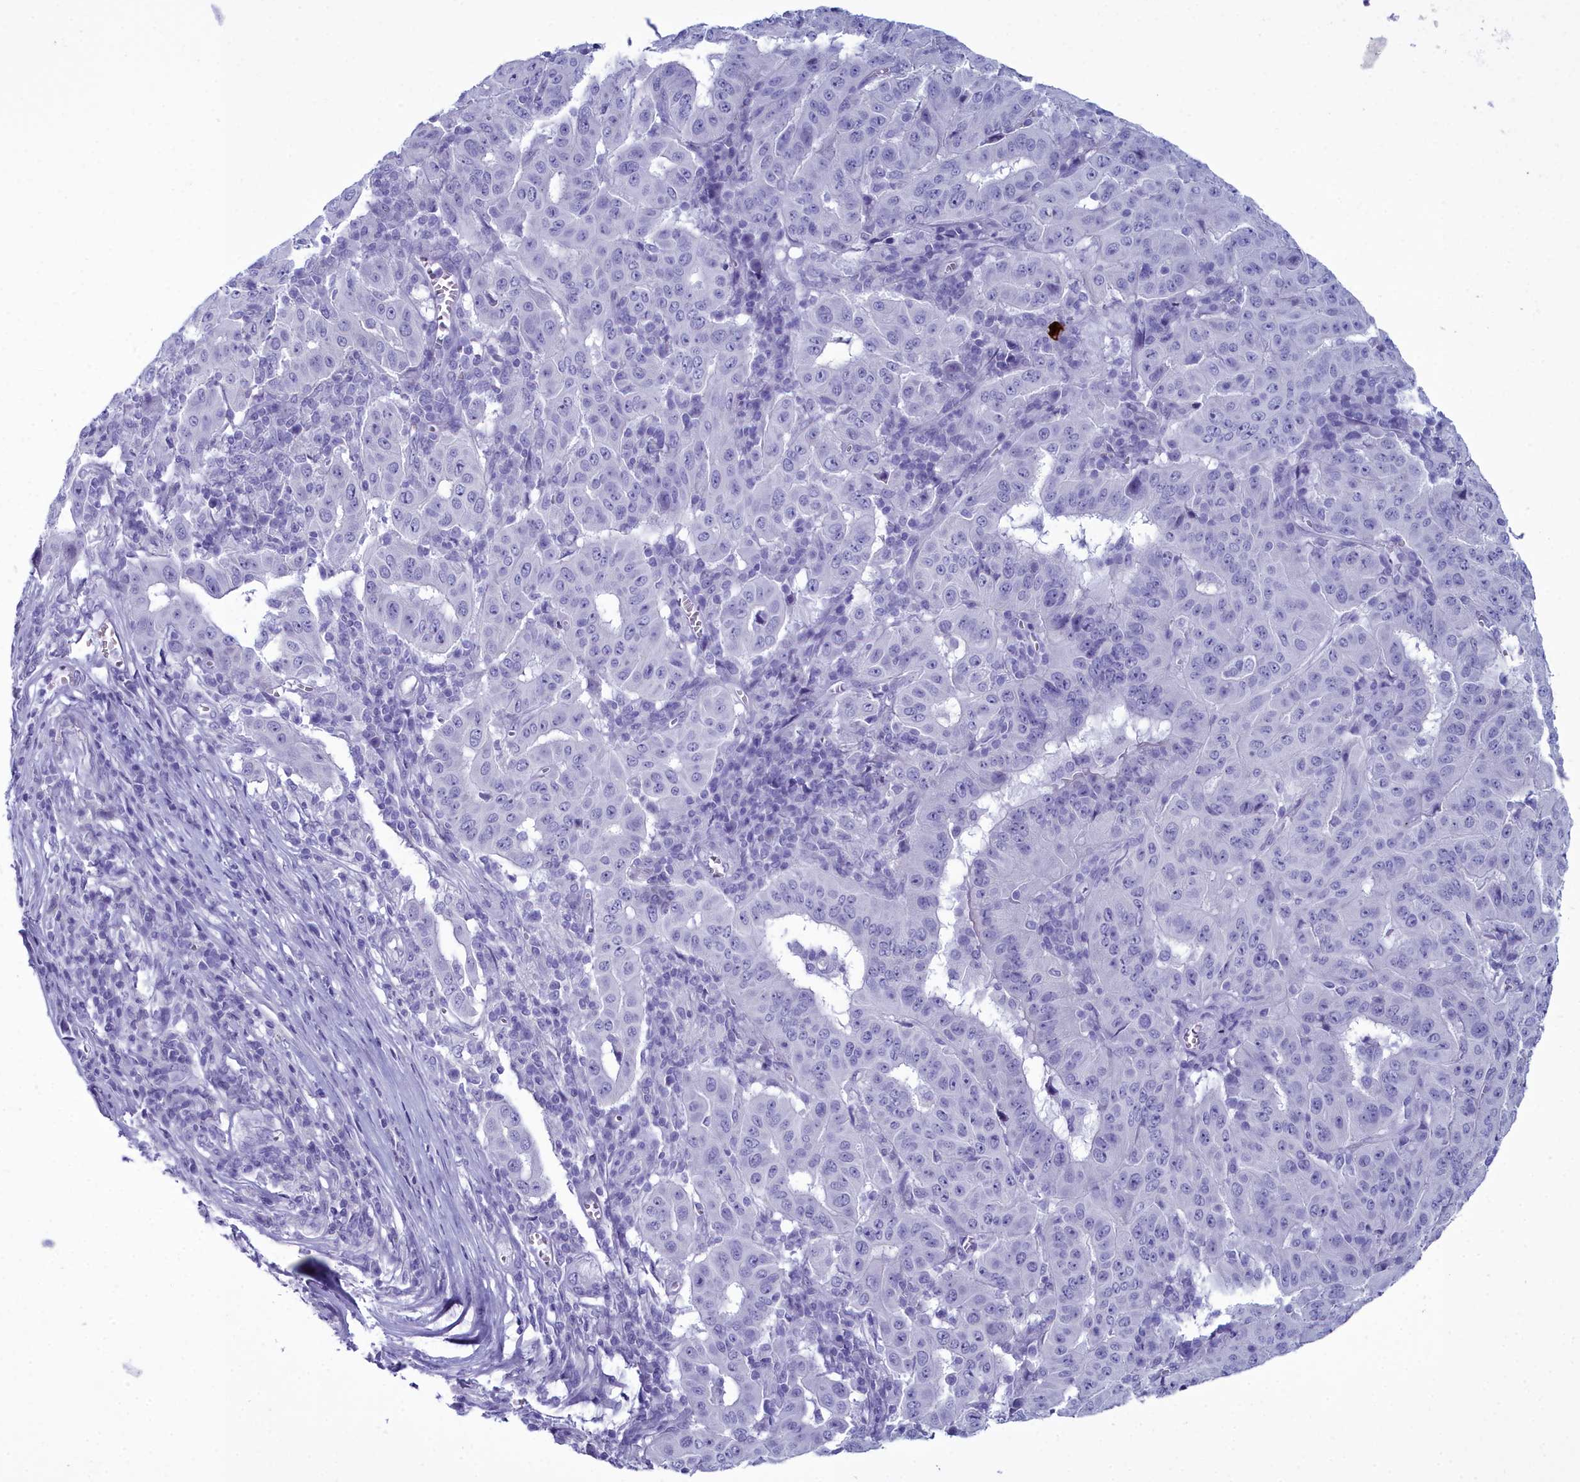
{"staining": {"intensity": "negative", "quantity": "none", "location": "none"}, "tissue": "pancreatic cancer", "cell_type": "Tumor cells", "image_type": "cancer", "snomed": [{"axis": "morphology", "description": "Adenocarcinoma, NOS"}, {"axis": "topography", "description": "Pancreas"}], "caption": "Tumor cells show no significant expression in pancreatic cancer (adenocarcinoma).", "gene": "MAP6", "patient": {"sex": "male", "age": 63}}